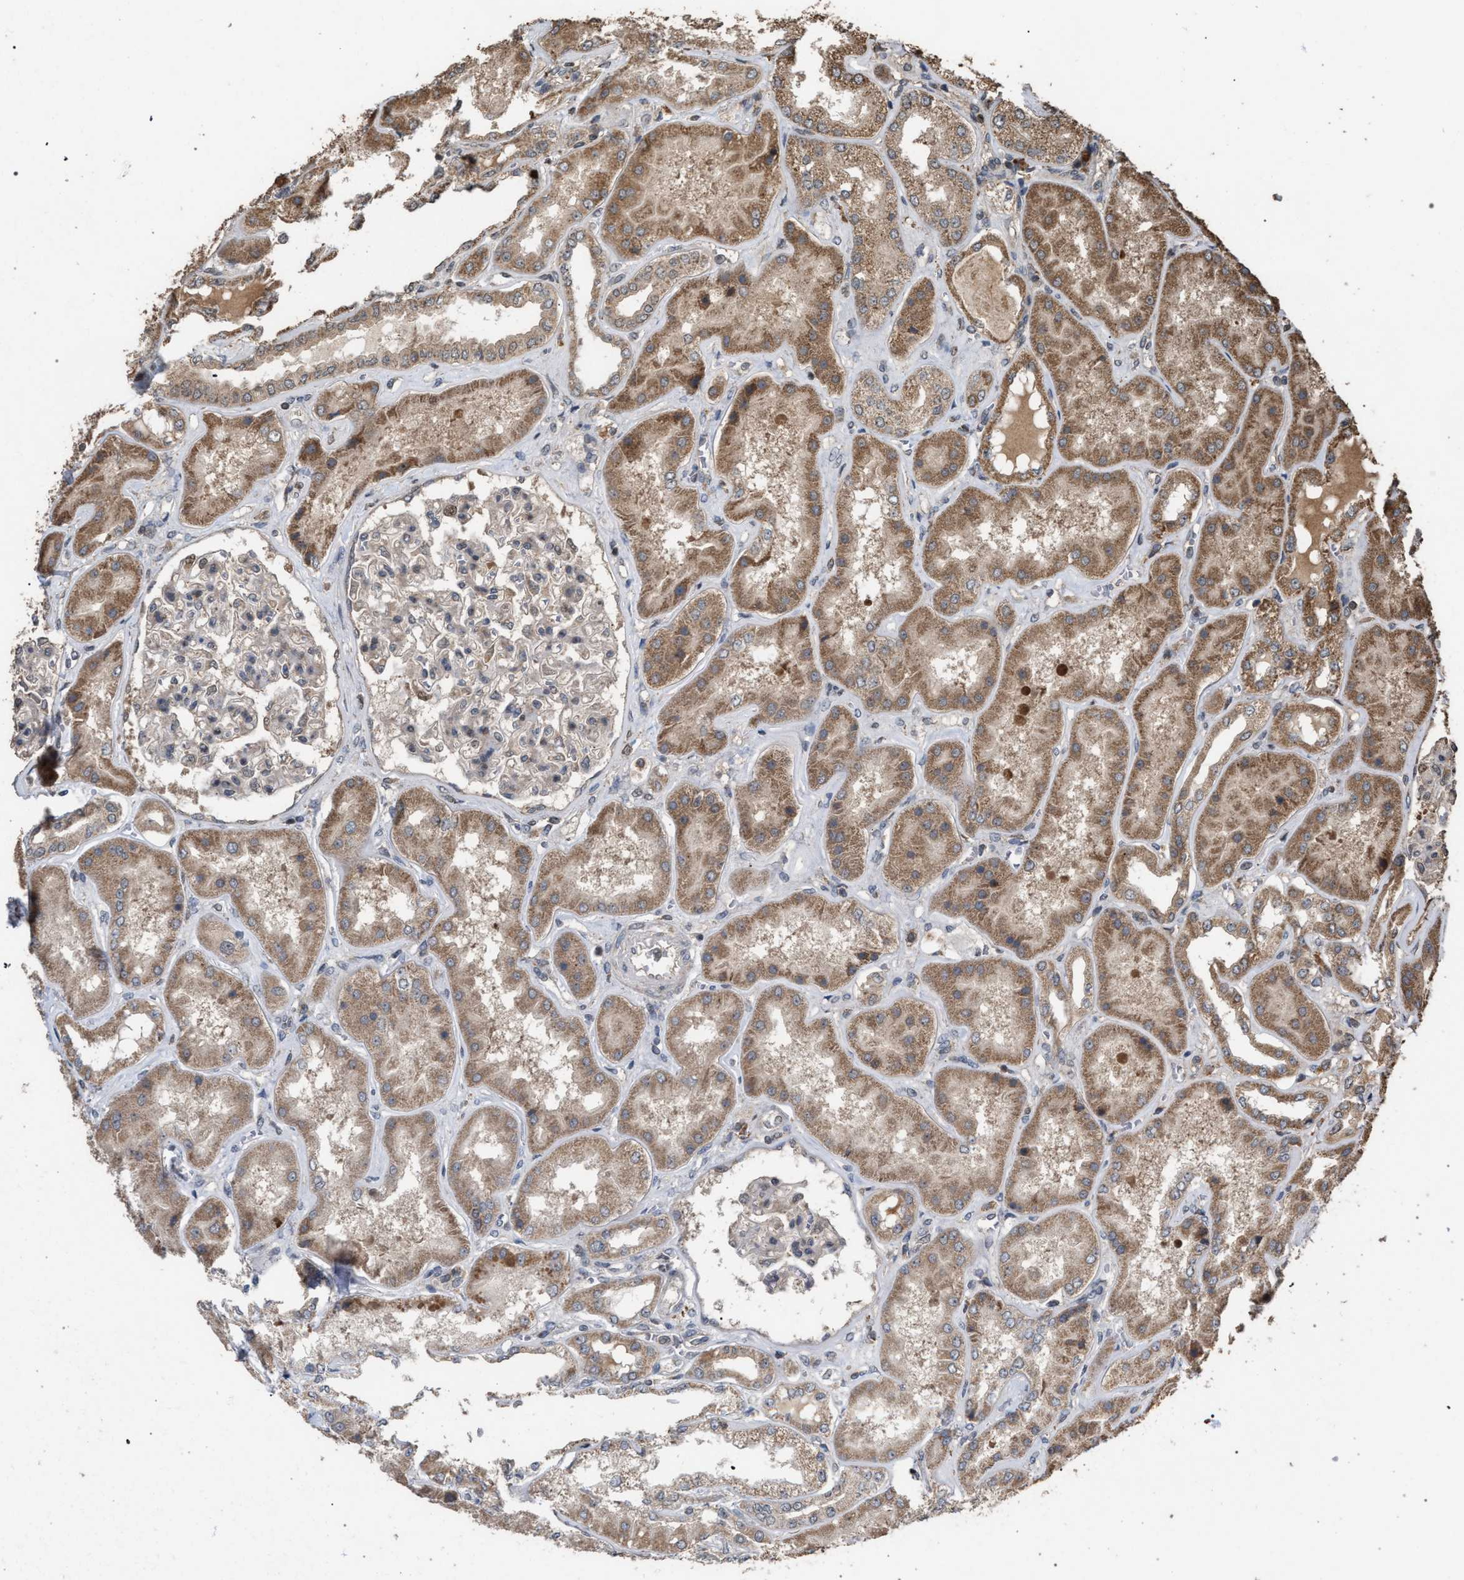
{"staining": {"intensity": "moderate", "quantity": "<25%", "location": "cytoplasmic/membranous"}, "tissue": "kidney", "cell_type": "Cells in glomeruli", "image_type": "normal", "snomed": [{"axis": "morphology", "description": "Normal tissue, NOS"}, {"axis": "topography", "description": "Kidney"}], "caption": "A micrograph of kidney stained for a protein displays moderate cytoplasmic/membranous brown staining in cells in glomeruli. (Stains: DAB (3,3'-diaminobenzidine) in brown, nuclei in blue, Microscopy: brightfield microscopy at high magnification).", "gene": "NAA35", "patient": {"sex": "female", "age": 56}}